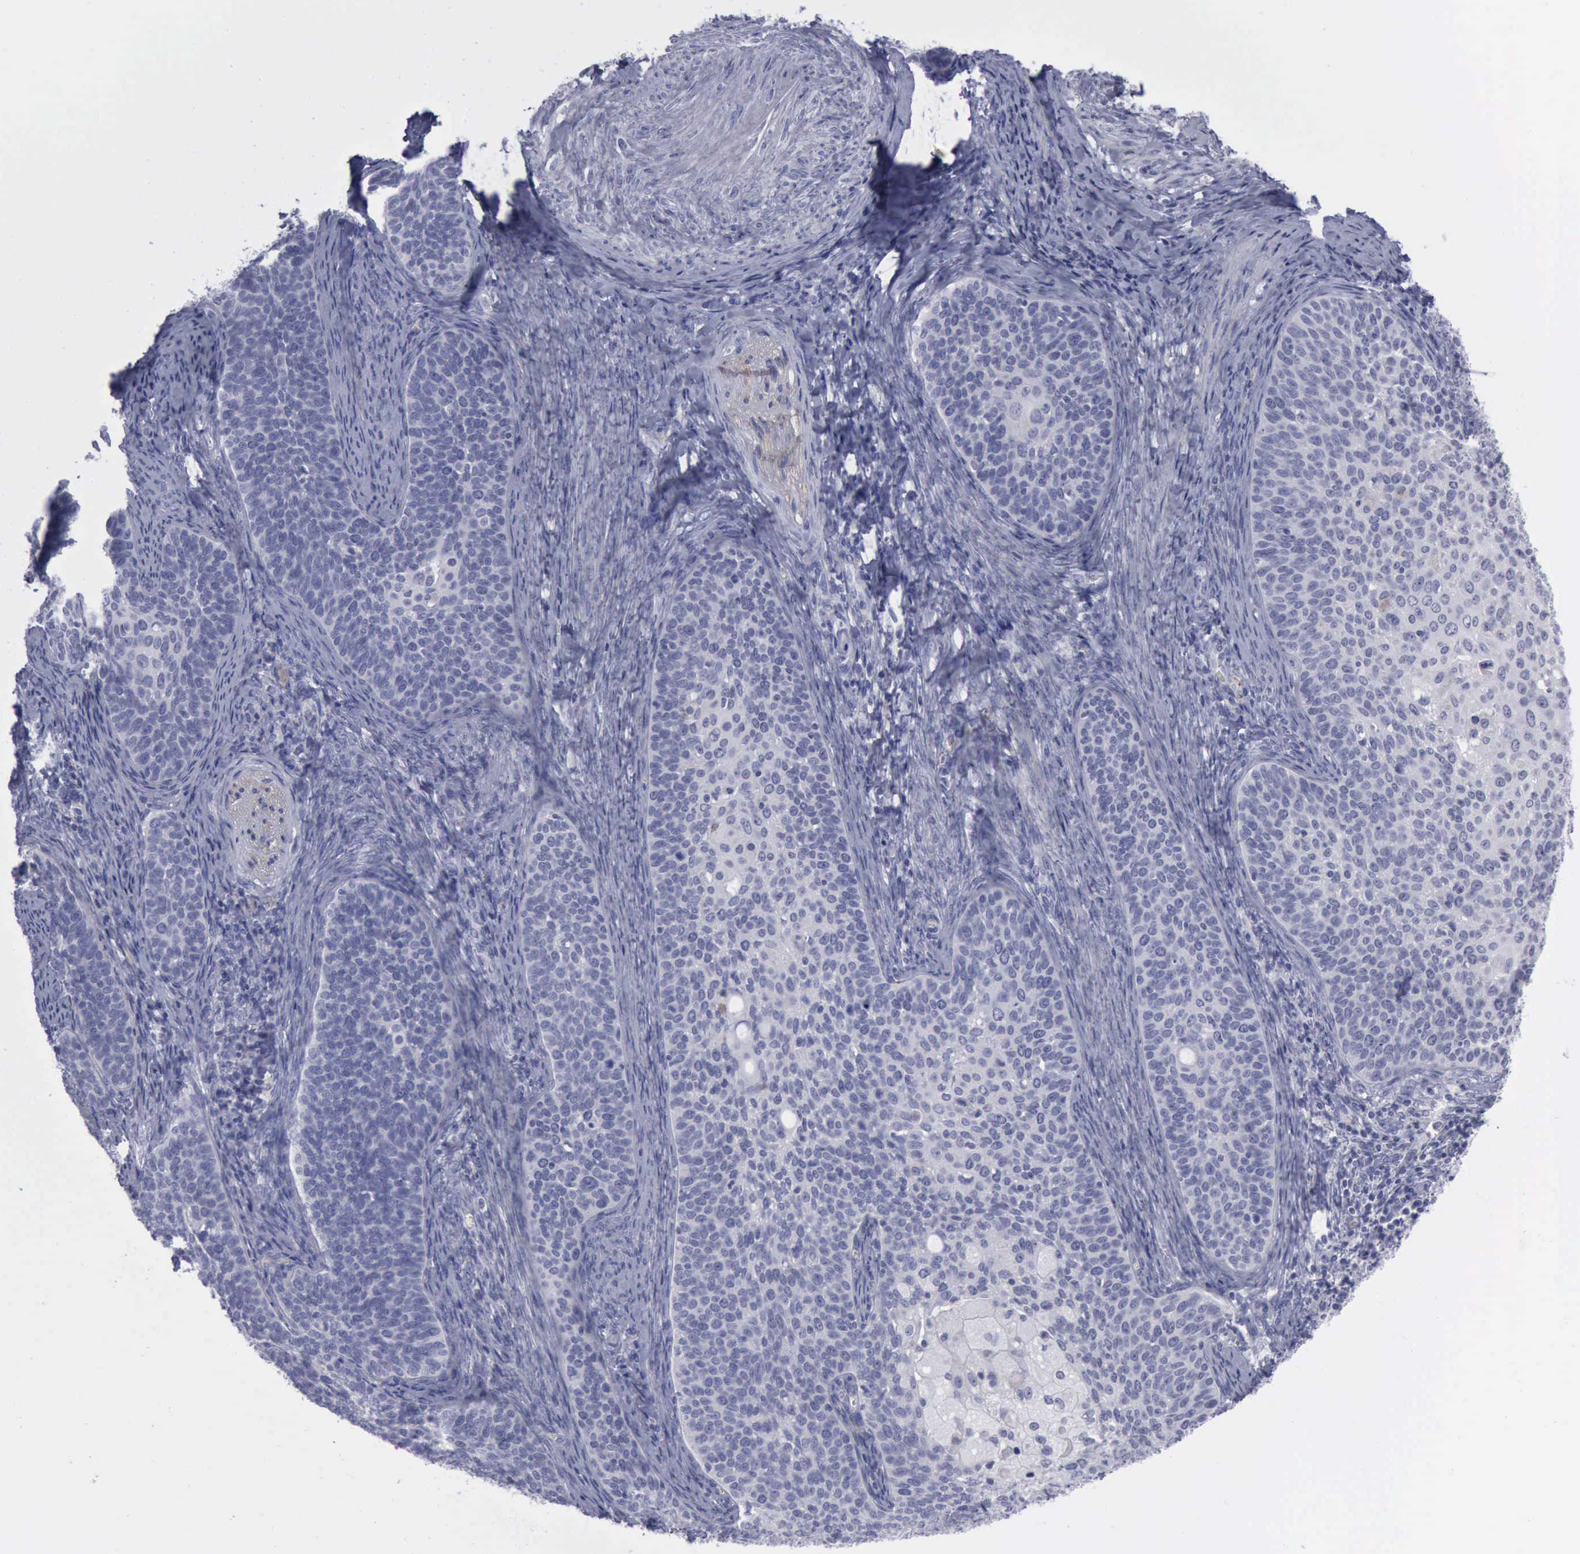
{"staining": {"intensity": "negative", "quantity": "none", "location": "none"}, "tissue": "cervical cancer", "cell_type": "Tumor cells", "image_type": "cancer", "snomed": [{"axis": "morphology", "description": "Squamous cell carcinoma, NOS"}, {"axis": "topography", "description": "Cervix"}], "caption": "High power microscopy histopathology image of an IHC image of cervical squamous cell carcinoma, revealing no significant staining in tumor cells.", "gene": "CDH2", "patient": {"sex": "female", "age": 33}}